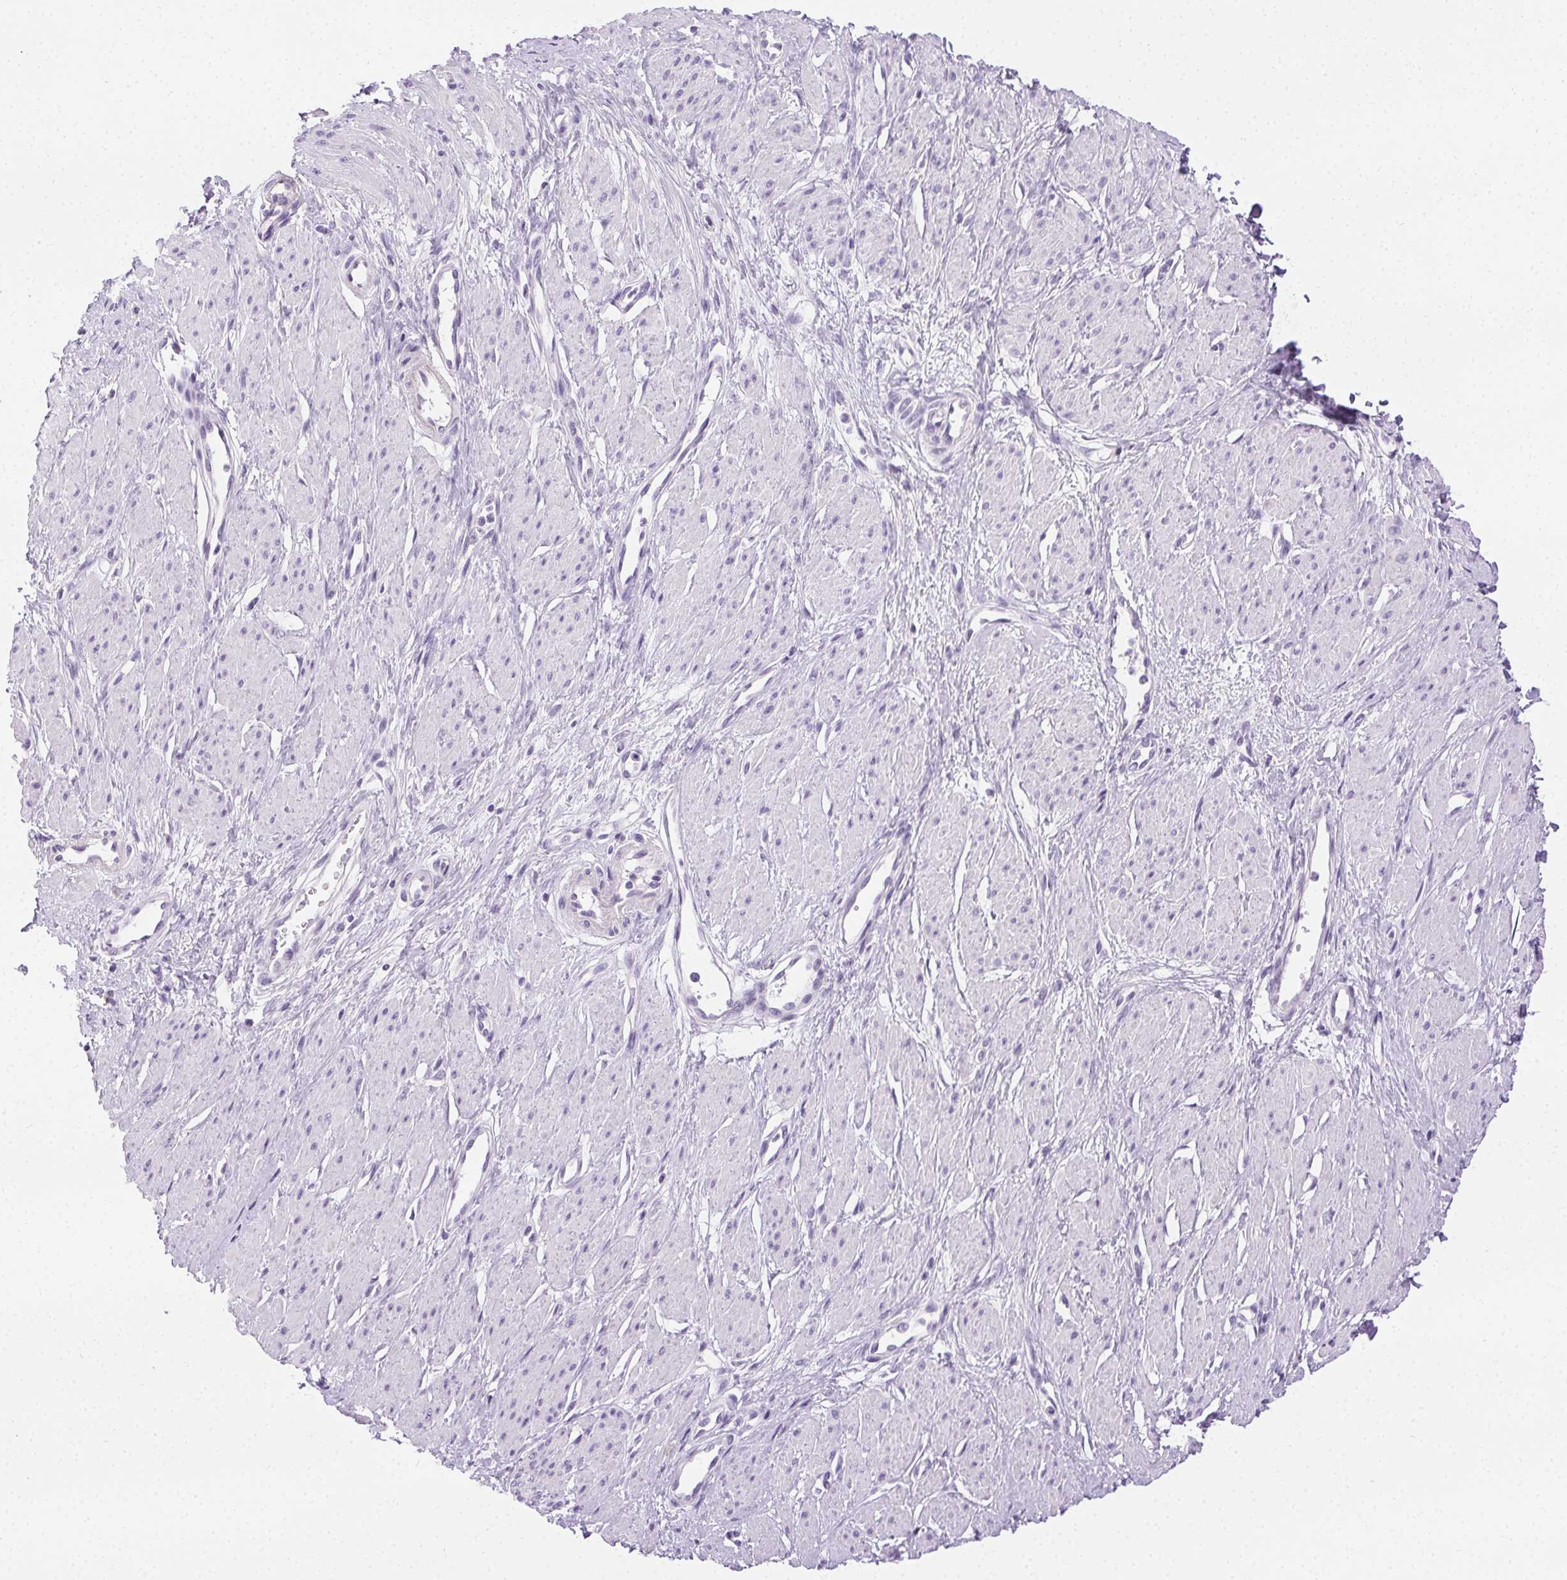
{"staining": {"intensity": "negative", "quantity": "none", "location": "none"}, "tissue": "smooth muscle", "cell_type": "Smooth muscle cells", "image_type": "normal", "snomed": [{"axis": "morphology", "description": "Normal tissue, NOS"}, {"axis": "topography", "description": "Smooth muscle"}, {"axis": "topography", "description": "Uterus"}], "caption": "Human smooth muscle stained for a protein using immunohistochemistry (IHC) shows no staining in smooth muscle cells.", "gene": "C20orf85", "patient": {"sex": "female", "age": 39}}